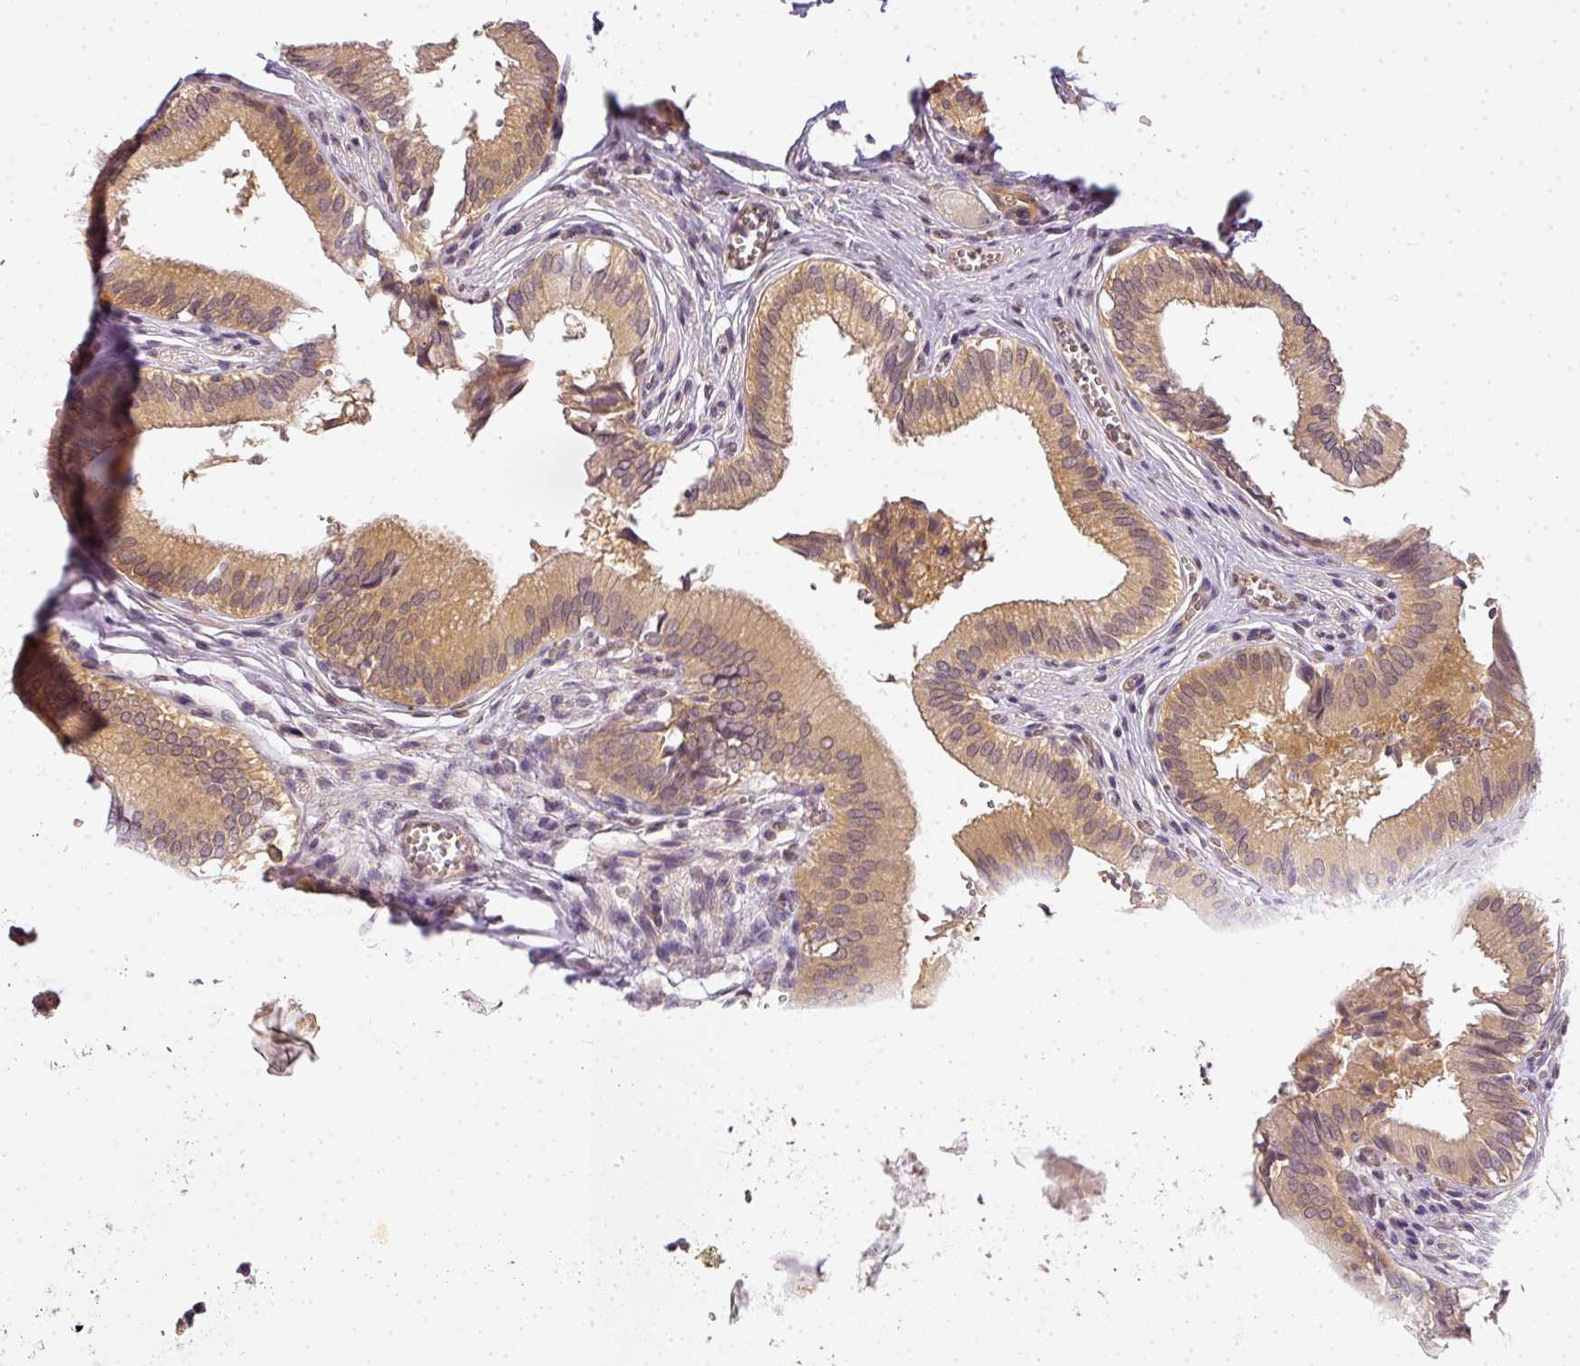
{"staining": {"intensity": "moderate", "quantity": ">75%", "location": "cytoplasmic/membranous"}, "tissue": "gallbladder", "cell_type": "Glandular cells", "image_type": "normal", "snomed": [{"axis": "morphology", "description": "Normal tissue, NOS"}, {"axis": "topography", "description": "Gallbladder"}], "caption": "High-power microscopy captured an immunohistochemistry (IHC) micrograph of benign gallbladder, revealing moderate cytoplasmic/membranous staining in approximately >75% of glandular cells.", "gene": "ADH5", "patient": {"sex": "male", "age": 17}}